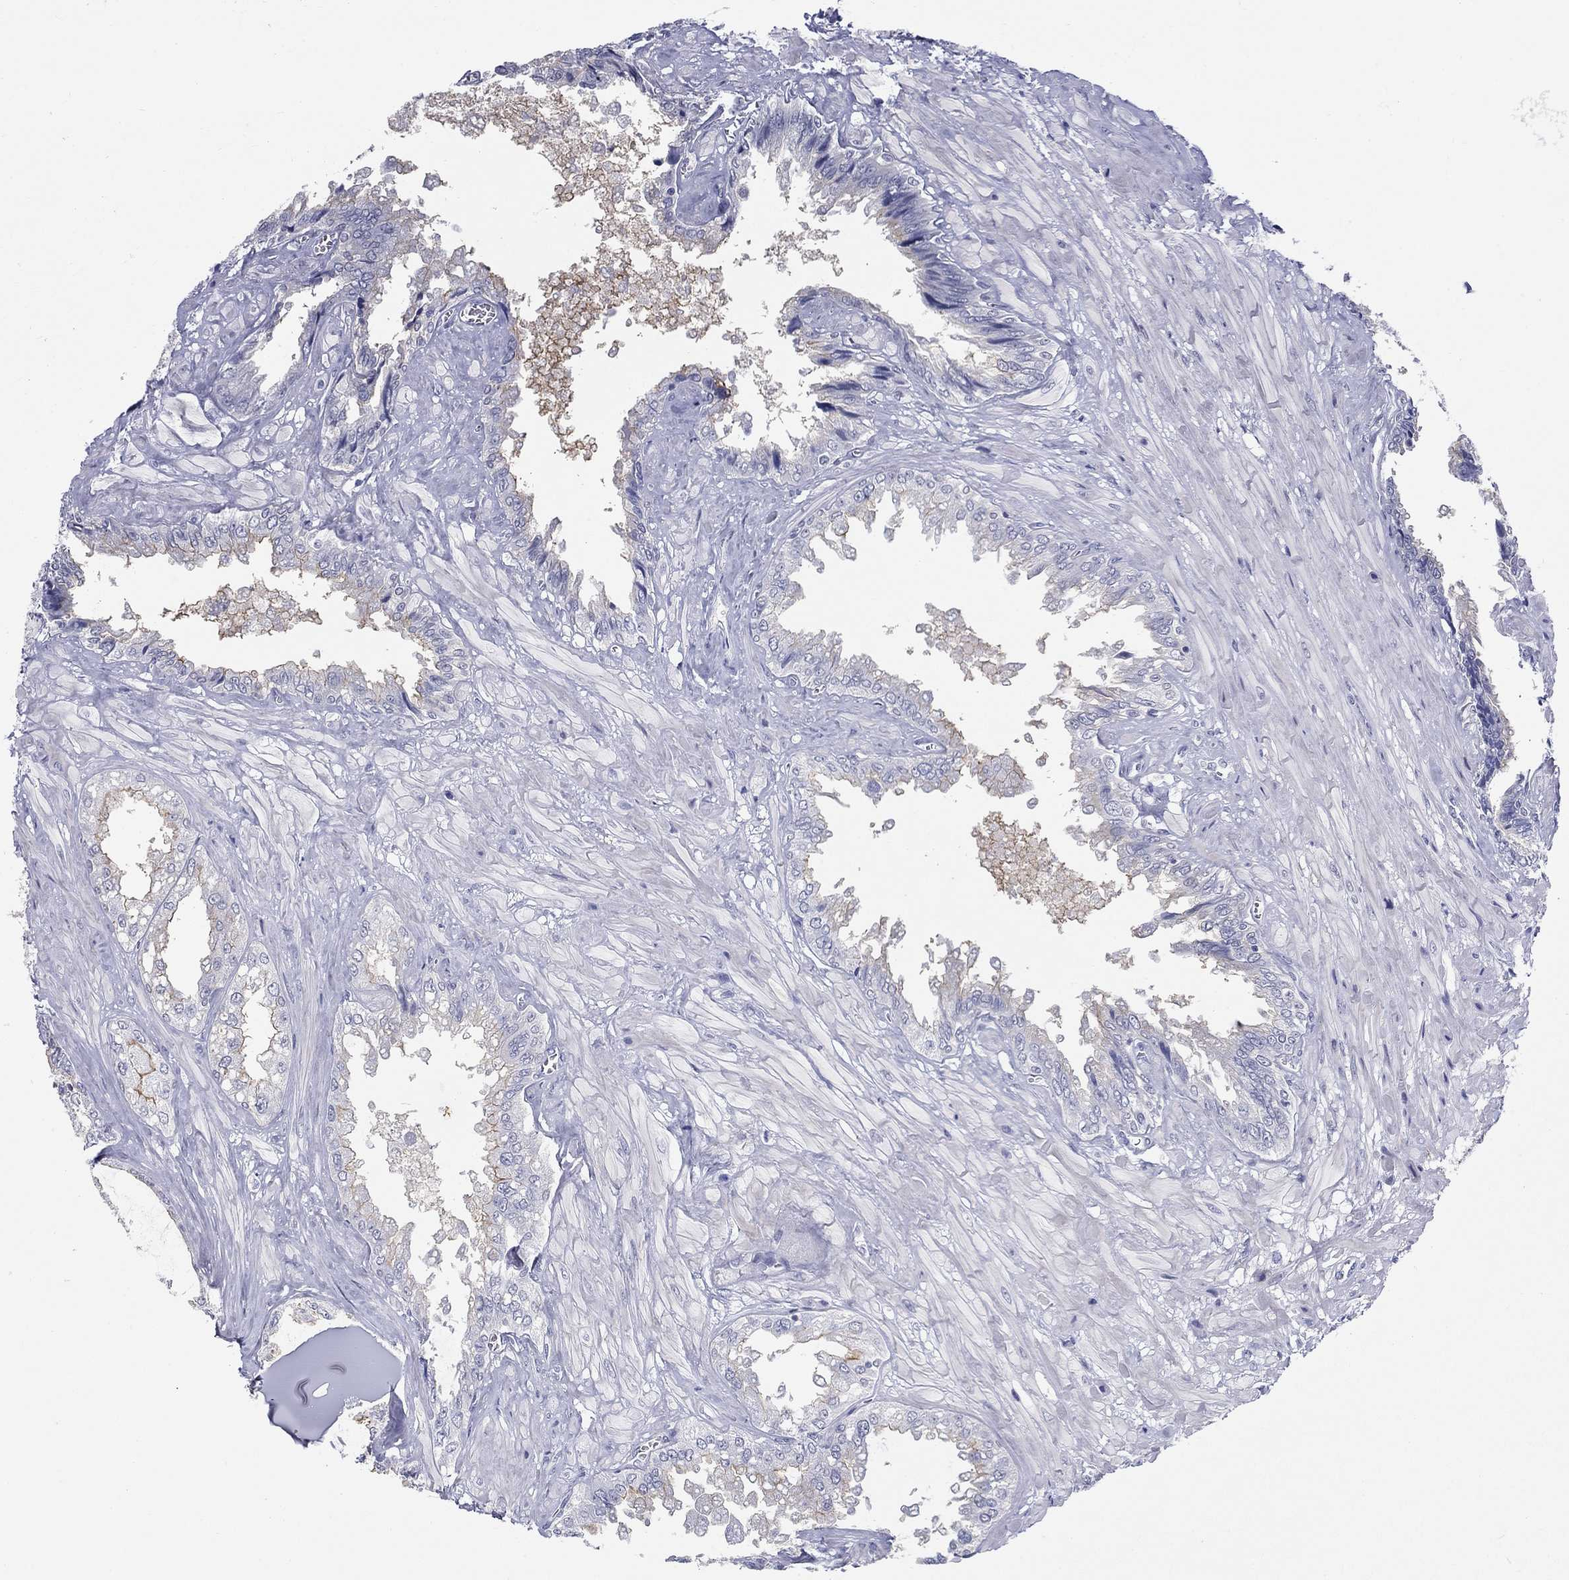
{"staining": {"intensity": "moderate", "quantity": "25%-75%", "location": "cytoplasmic/membranous"}, "tissue": "seminal vesicle", "cell_type": "Glandular cells", "image_type": "normal", "snomed": [{"axis": "morphology", "description": "Normal tissue, NOS"}, {"axis": "topography", "description": "Seminal veicle"}], "caption": "This is an image of IHC staining of benign seminal vesicle, which shows moderate expression in the cytoplasmic/membranous of glandular cells.", "gene": "C4orf19", "patient": {"sex": "male", "age": 67}}